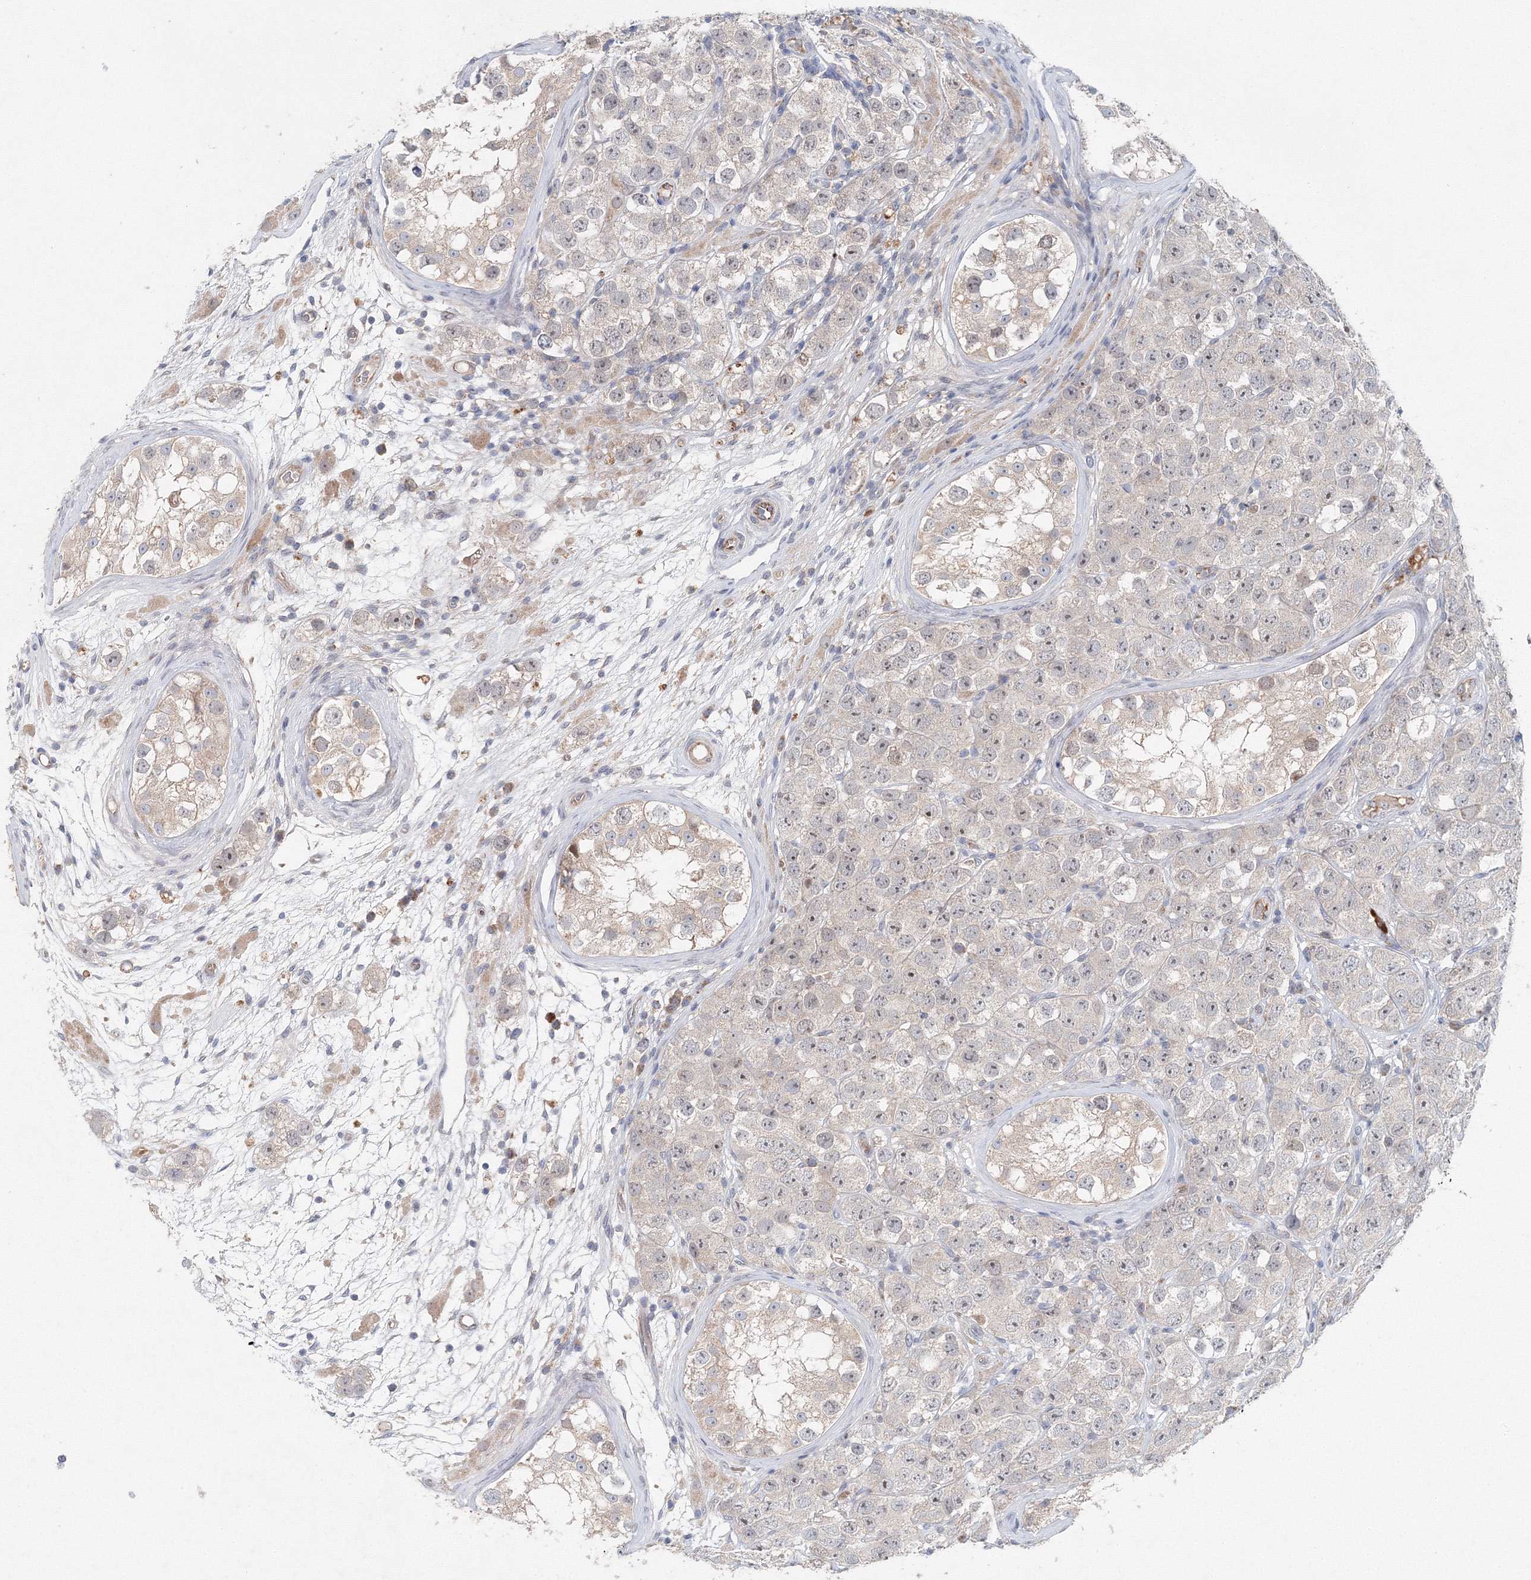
{"staining": {"intensity": "weak", "quantity": "<25%", "location": "cytoplasmic/membranous"}, "tissue": "testis cancer", "cell_type": "Tumor cells", "image_type": "cancer", "snomed": [{"axis": "morphology", "description": "Seminoma, NOS"}, {"axis": "topography", "description": "Testis"}], "caption": "DAB immunohistochemical staining of human testis seminoma exhibits no significant staining in tumor cells. (DAB (3,3'-diaminobenzidine) immunohistochemistry (IHC) with hematoxylin counter stain).", "gene": "WDR49", "patient": {"sex": "male", "age": 28}}